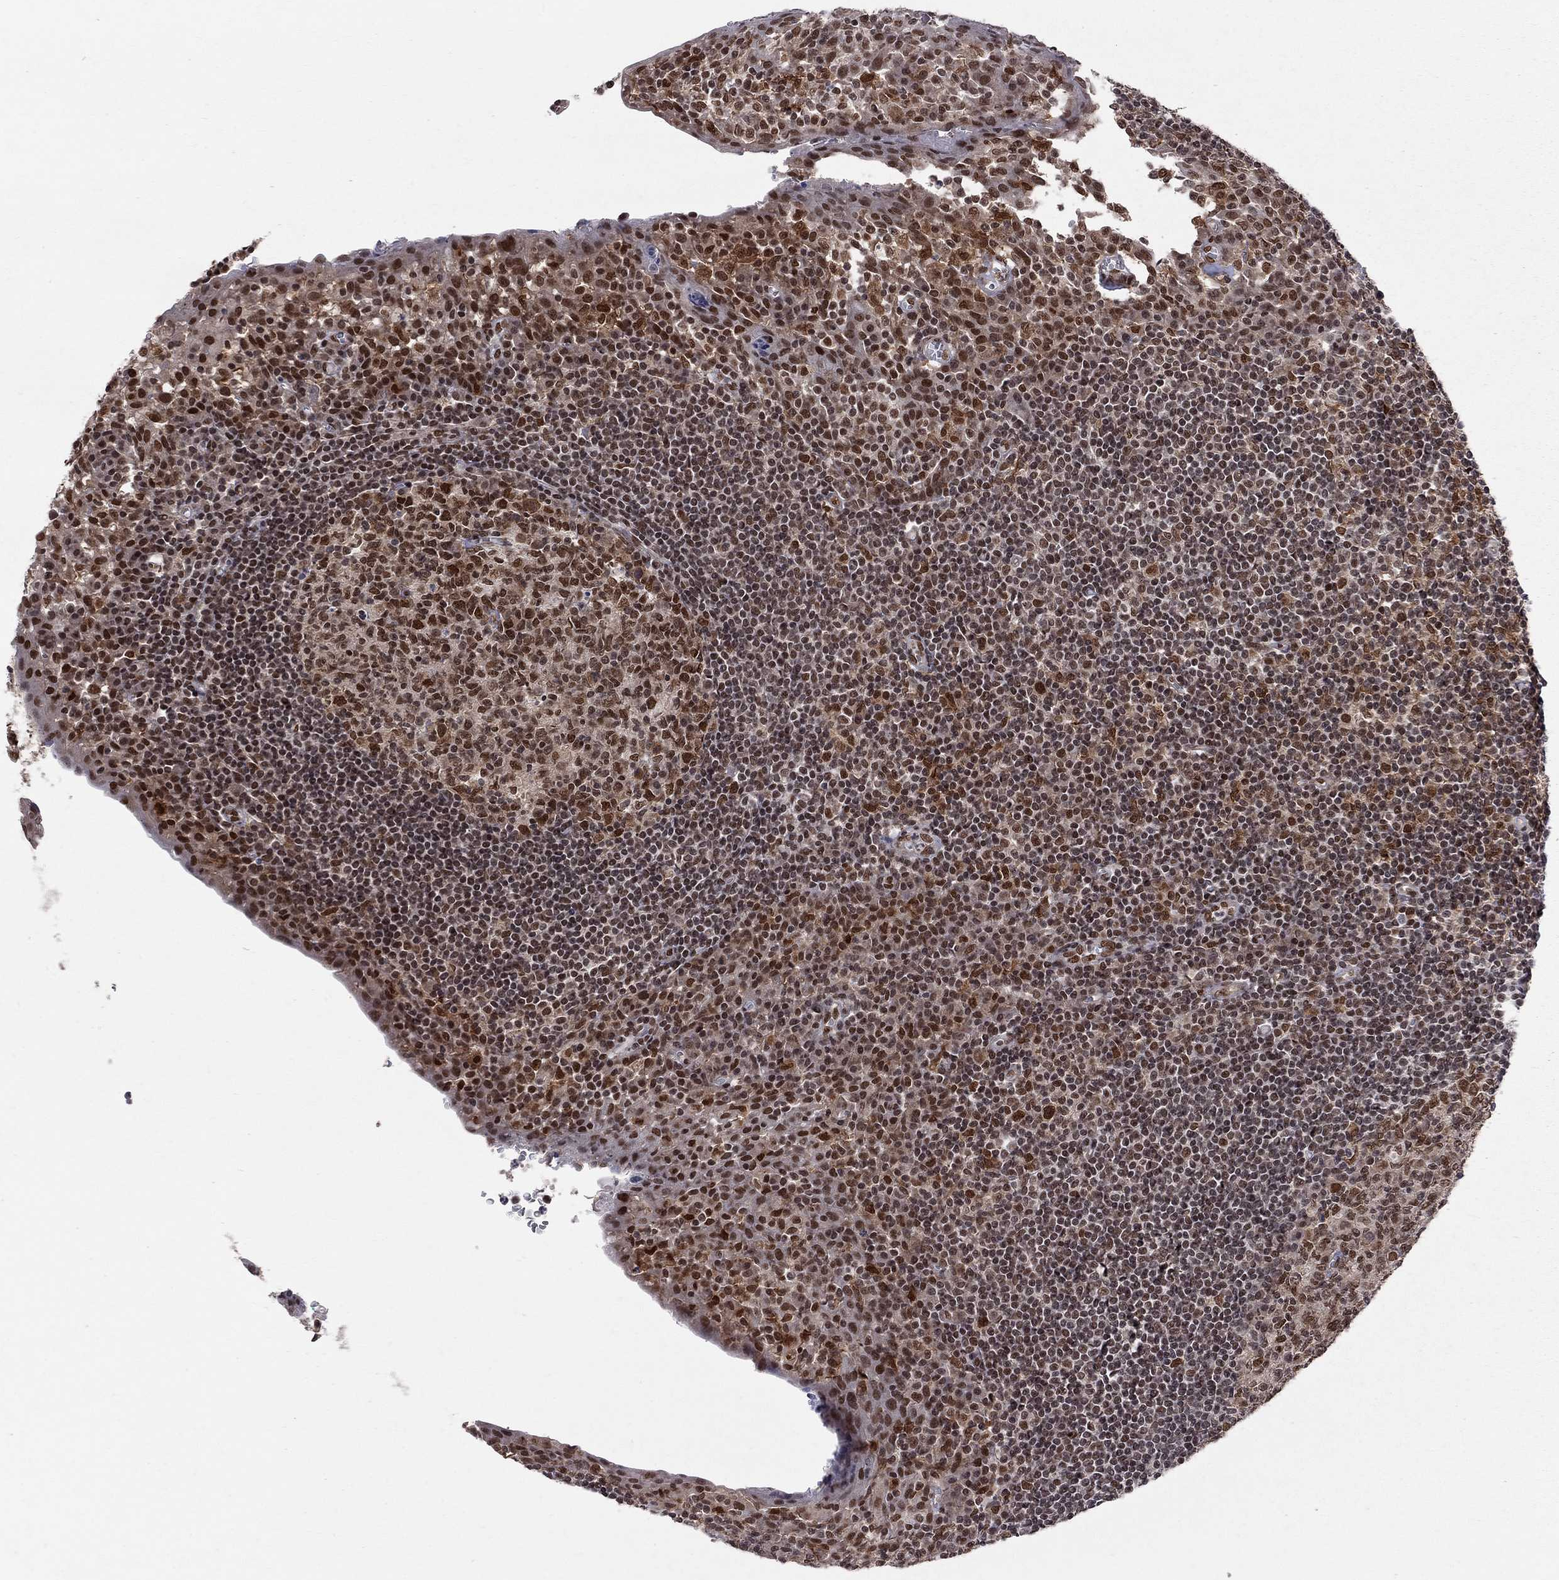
{"staining": {"intensity": "strong", "quantity": "25%-75%", "location": "nuclear"}, "tissue": "tonsil", "cell_type": "Germinal center cells", "image_type": "normal", "snomed": [{"axis": "morphology", "description": "Normal tissue, NOS"}, {"axis": "topography", "description": "Tonsil"}], "caption": "This photomicrograph demonstrates IHC staining of unremarkable tonsil, with high strong nuclear expression in approximately 25%-75% of germinal center cells.", "gene": "SAP30L", "patient": {"sex": "female", "age": 13}}